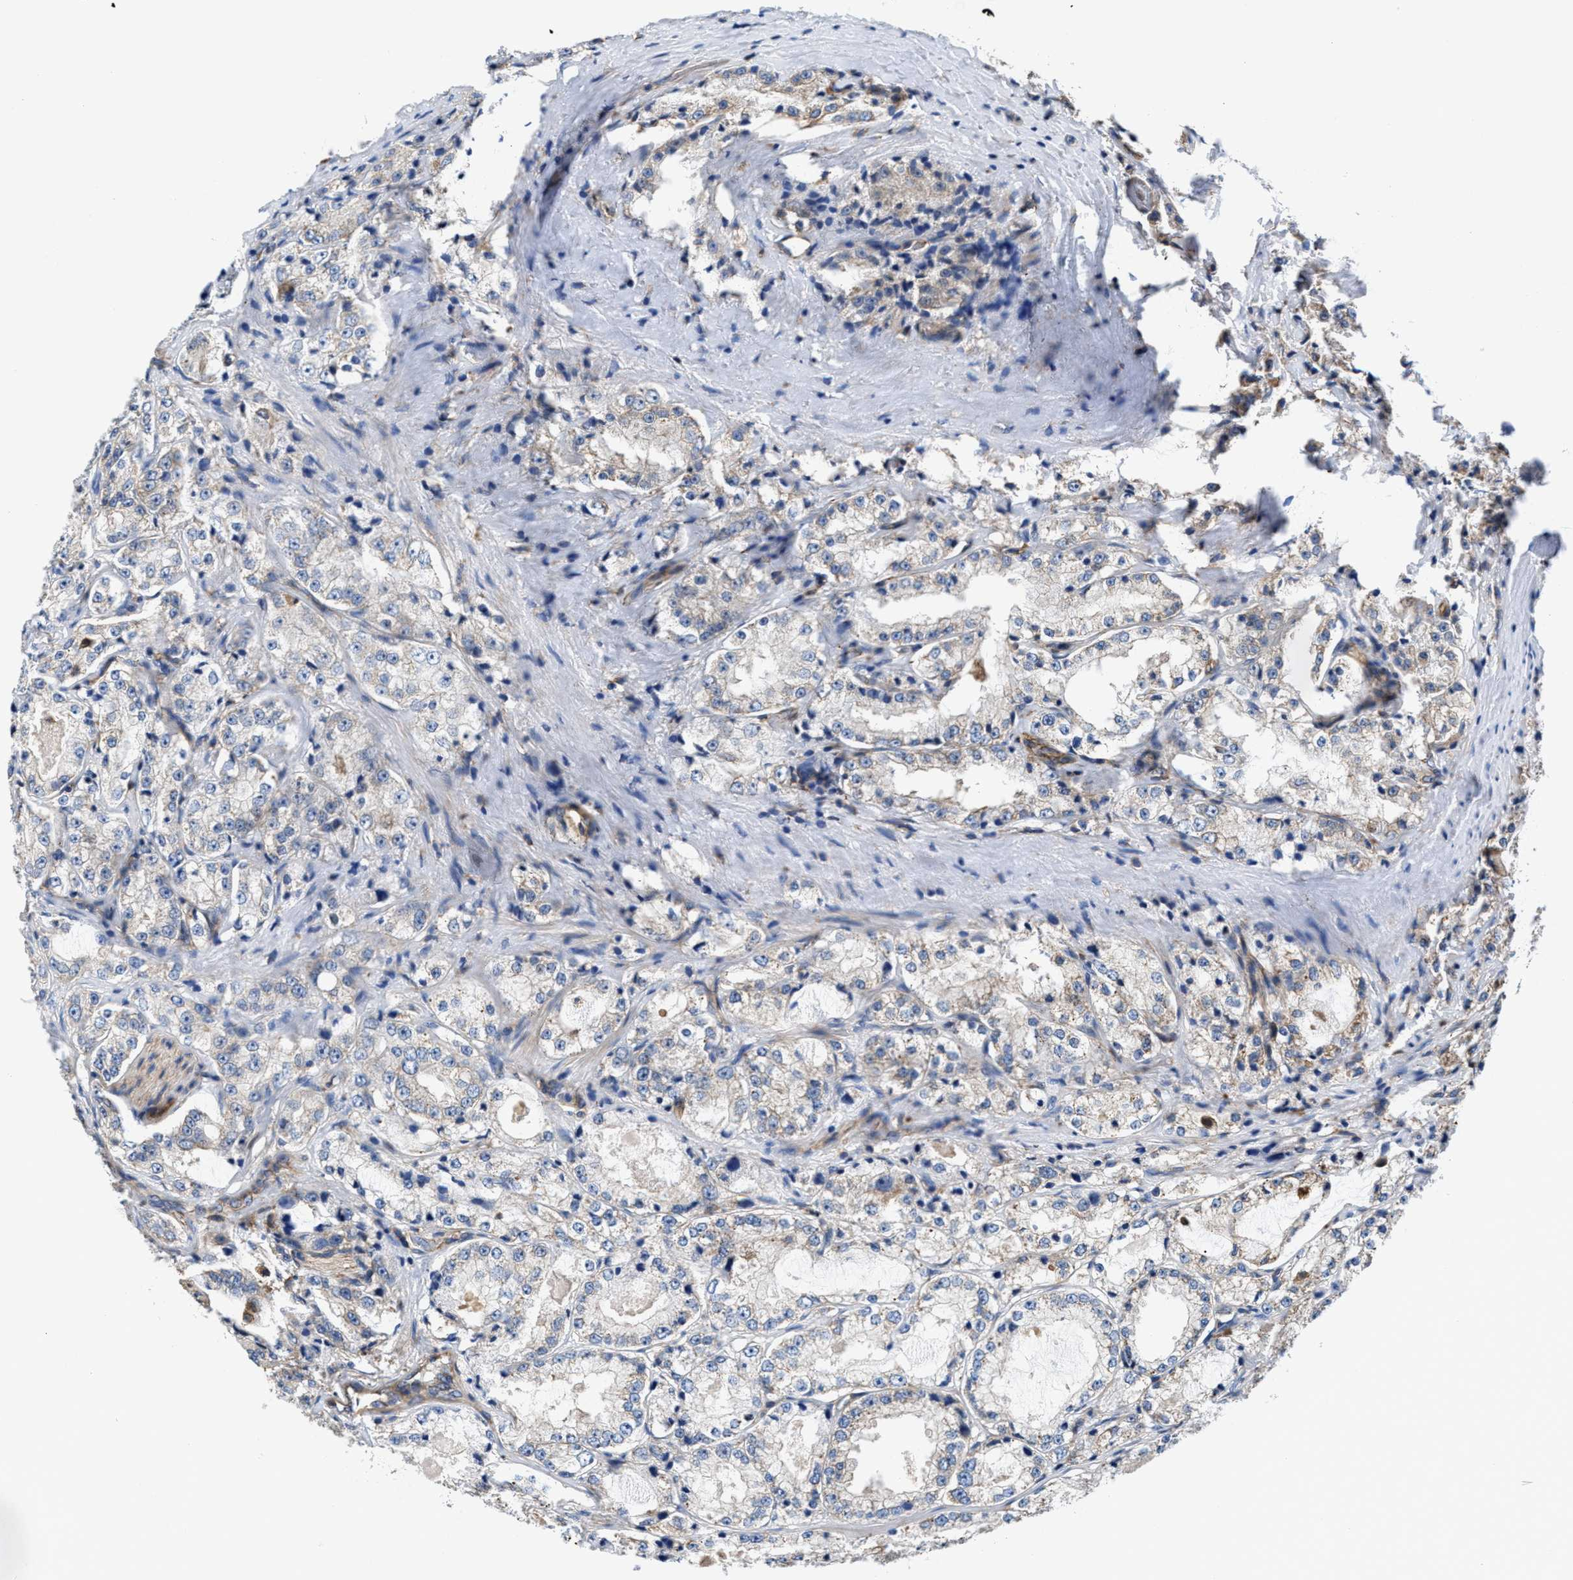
{"staining": {"intensity": "weak", "quantity": "<25%", "location": "cytoplasmic/membranous"}, "tissue": "prostate cancer", "cell_type": "Tumor cells", "image_type": "cancer", "snomed": [{"axis": "morphology", "description": "Adenocarcinoma, High grade"}, {"axis": "topography", "description": "Prostate"}], "caption": "A high-resolution image shows immunohistochemistry (IHC) staining of prostate cancer (adenocarcinoma (high-grade)), which demonstrates no significant expression in tumor cells. (Brightfield microscopy of DAB (3,3'-diaminobenzidine) immunohistochemistry (IHC) at high magnification).", "gene": "PPP1R9B", "patient": {"sex": "male", "age": 73}}